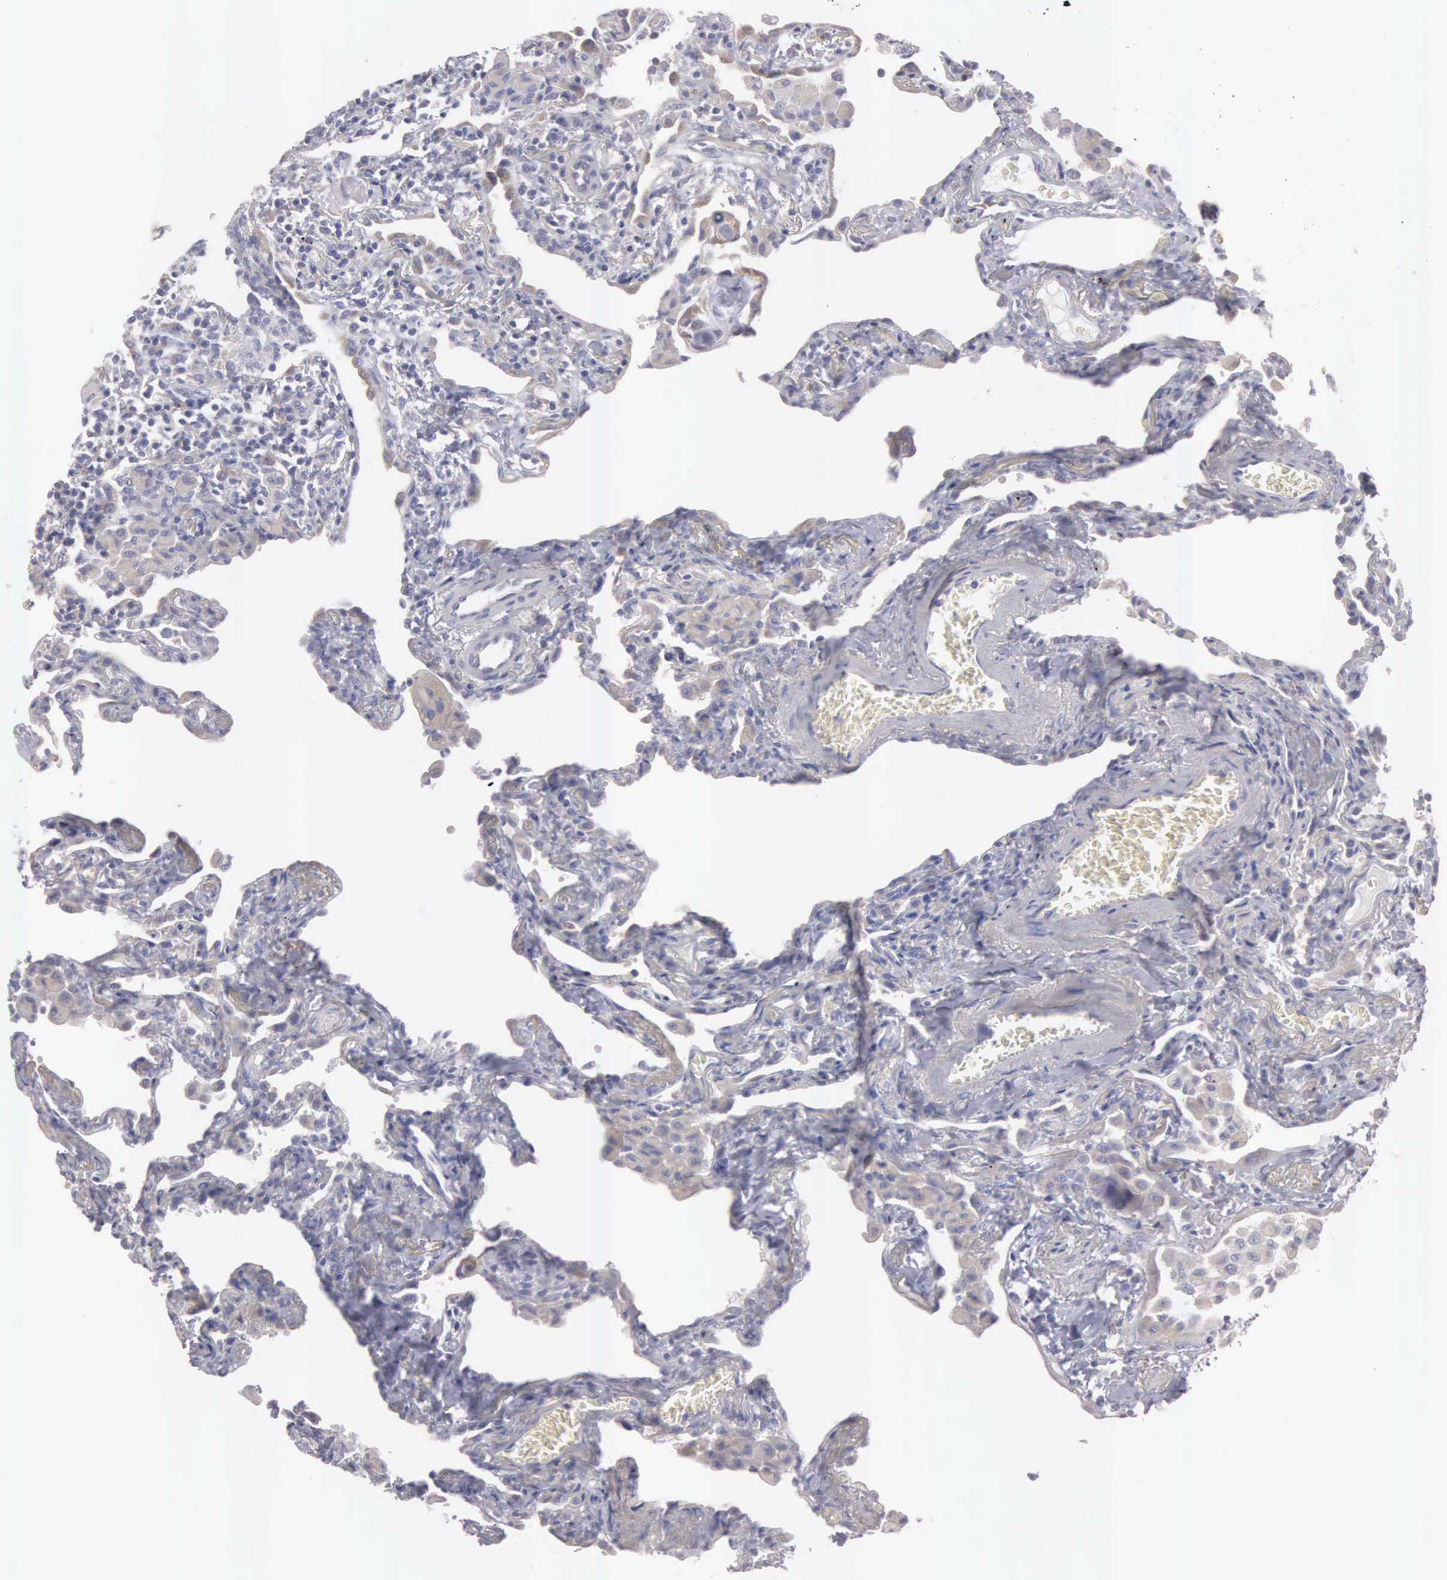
{"staining": {"intensity": "weak", "quantity": "25%-75%", "location": "cytoplasmic/membranous"}, "tissue": "lung", "cell_type": "Alveolar cells", "image_type": "normal", "snomed": [{"axis": "morphology", "description": "Normal tissue, NOS"}, {"axis": "topography", "description": "Lung"}], "caption": "Protein positivity by immunohistochemistry reveals weak cytoplasmic/membranous staining in about 25%-75% of alveolar cells in normal lung. (DAB (3,3'-diaminobenzidine) IHC, brown staining for protein, blue staining for nuclei).", "gene": "CEP170B", "patient": {"sex": "male", "age": 73}}